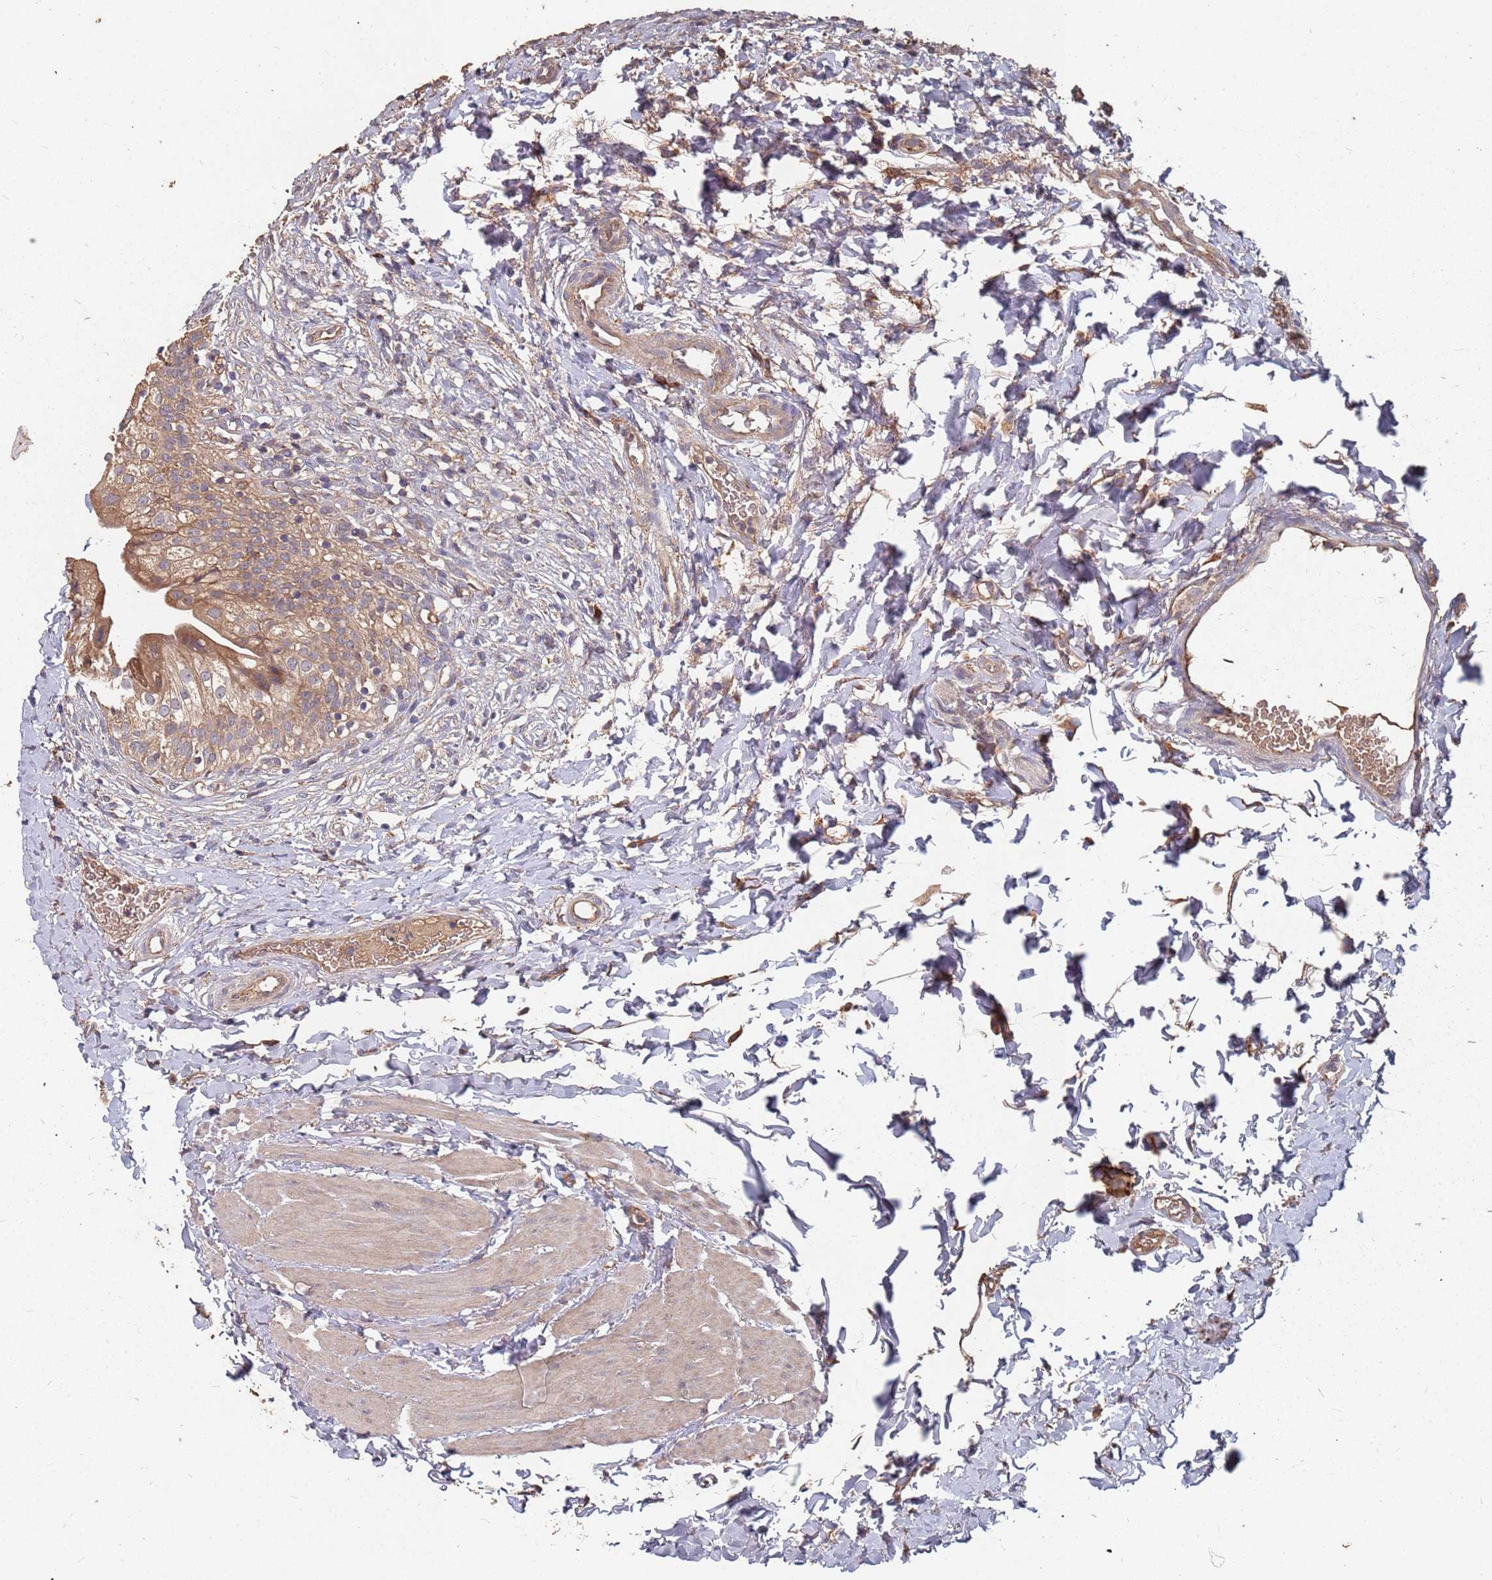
{"staining": {"intensity": "moderate", "quantity": ">75%", "location": "cytoplasmic/membranous"}, "tissue": "urinary bladder", "cell_type": "Urothelial cells", "image_type": "normal", "snomed": [{"axis": "morphology", "description": "Normal tissue, NOS"}, {"axis": "topography", "description": "Urinary bladder"}], "caption": "The image exhibits a brown stain indicating the presence of a protein in the cytoplasmic/membranous of urothelial cells in urinary bladder. (Stains: DAB (3,3'-diaminobenzidine) in brown, nuclei in blue, Microscopy: brightfield microscopy at high magnification).", "gene": "ATG5", "patient": {"sex": "male", "age": 55}}